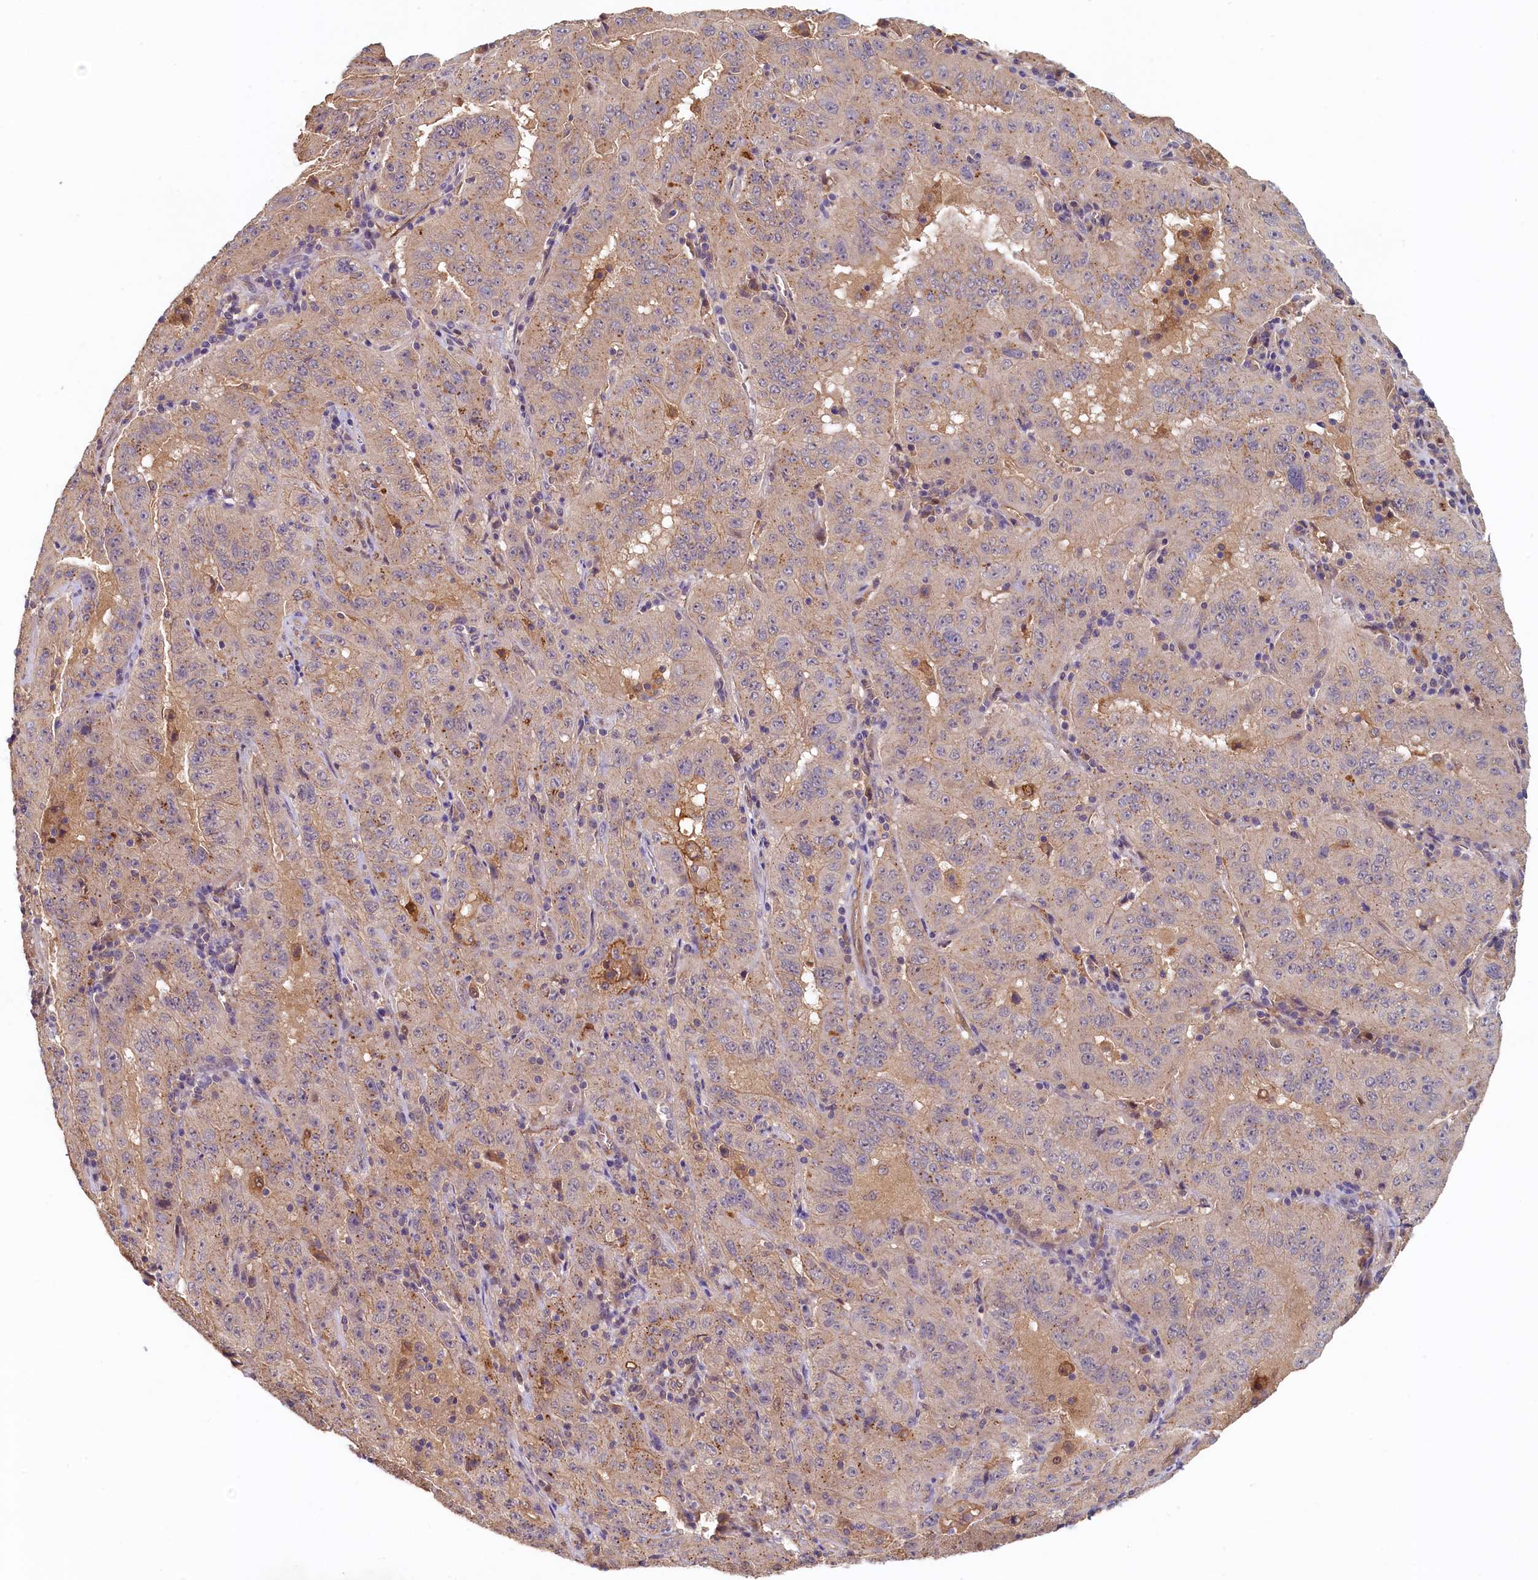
{"staining": {"intensity": "weak", "quantity": ">75%", "location": "cytoplasmic/membranous"}, "tissue": "pancreatic cancer", "cell_type": "Tumor cells", "image_type": "cancer", "snomed": [{"axis": "morphology", "description": "Adenocarcinoma, NOS"}, {"axis": "topography", "description": "Pancreas"}], "caption": "This is an image of IHC staining of pancreatic cancer (adenocarcinoma), which shows weak expression in the cytoplasmic/membranous of tumor cells.", "gene": "NUBP2", "patient": {"sex": "male", "age": 63}}